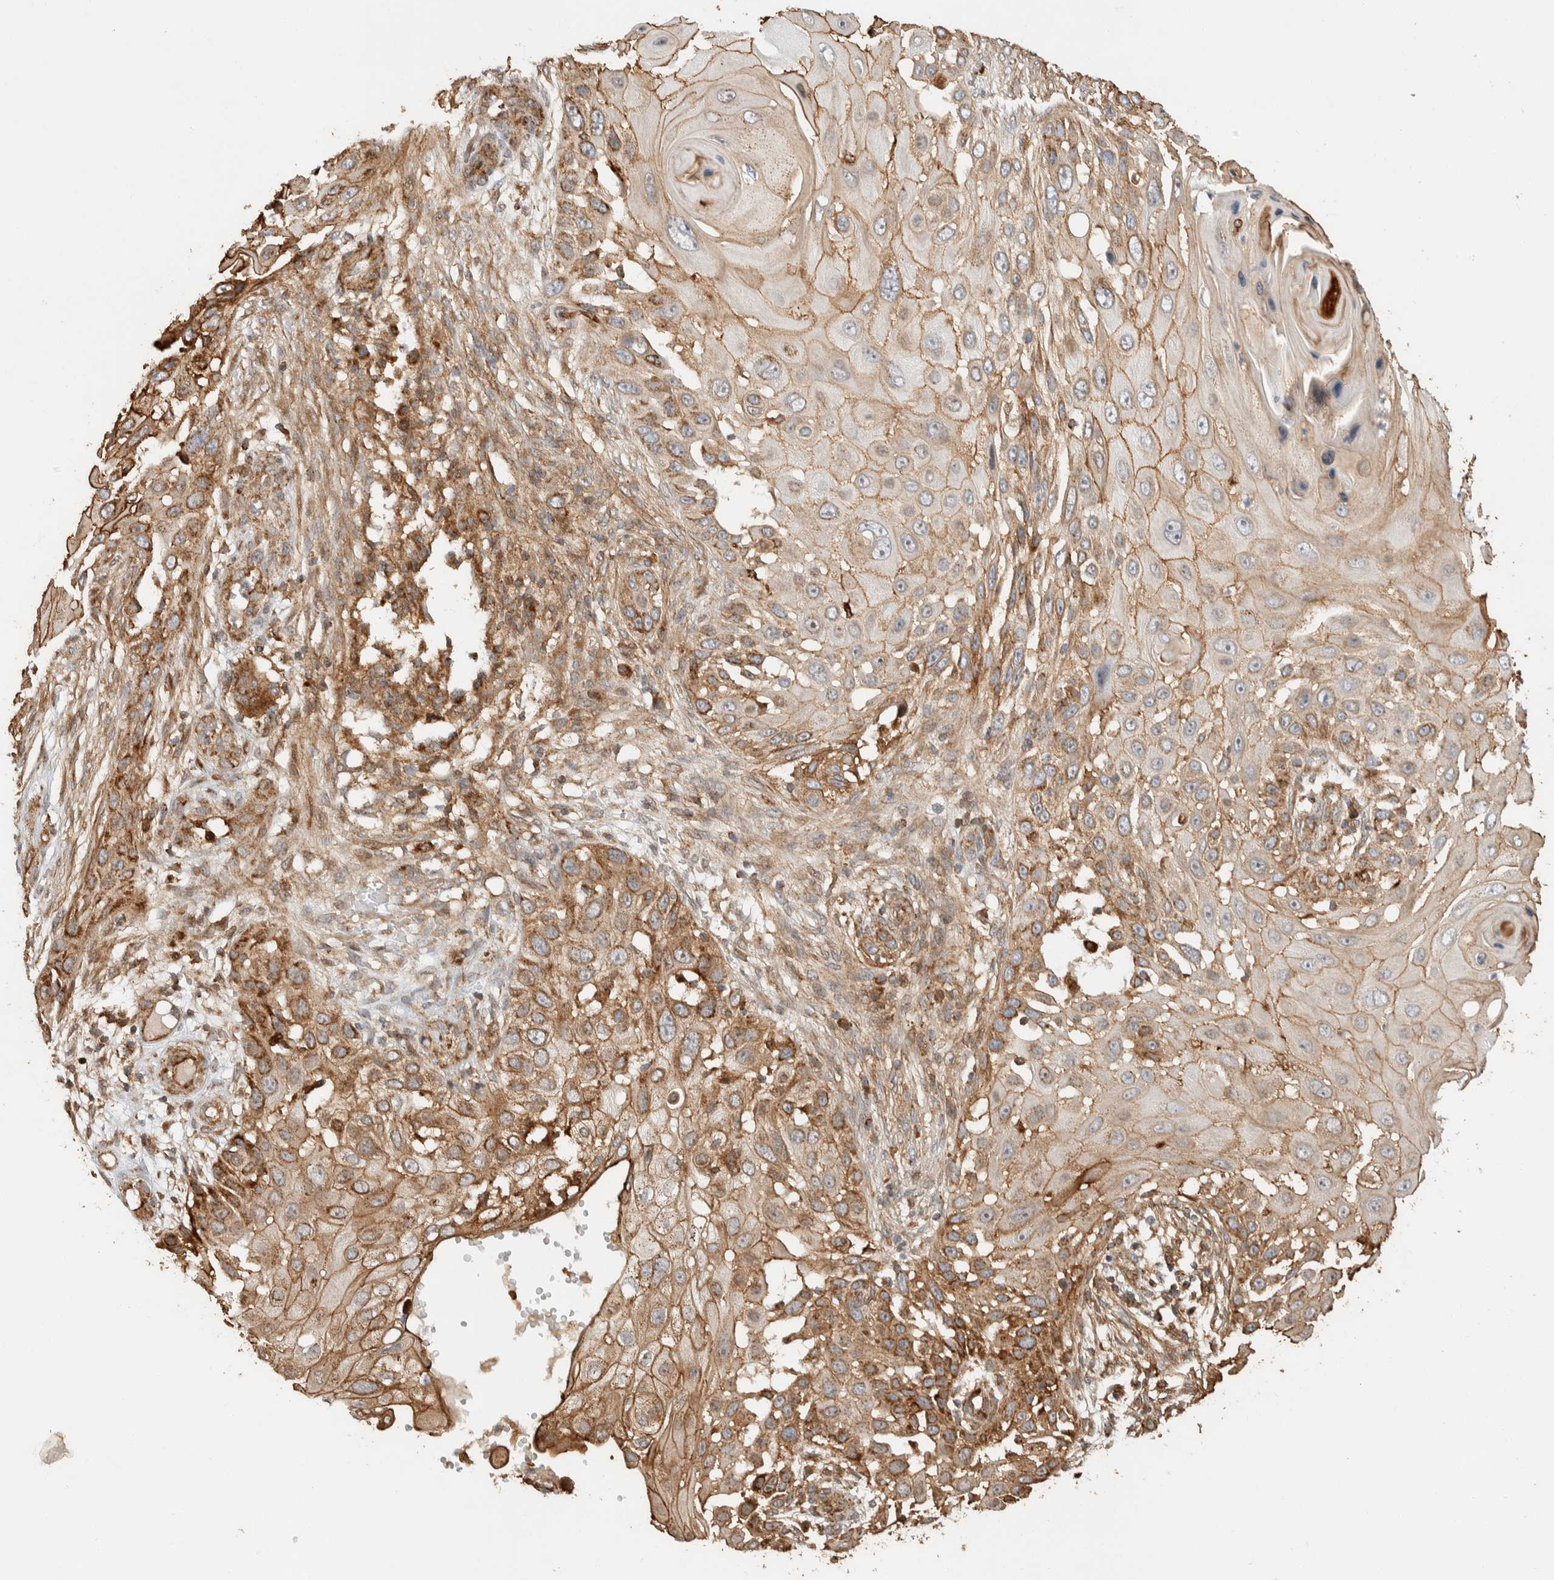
{"staining": {"intensity": "moderate", "quantity": ">75%", "location": "cytoplasmic/membranous"}, "tissue": "skin cancer", "cell_type": "Tumor cells", "image_type": "cancer", "snomed": [{"axis": "morphology", "description": "Squamous cell carcinoma, NOS"}, {"axis": "topography", "description": "Skin"}], "caption": "Moderate cytoplasmic/membranous staining is appreciated in about >75% of tumor cells in skin squamous cell carcinoma. Using DAB (brown) and hematoxylin (blue) stains, captured at high magnification using brightfield microscopy.", "gene": "KIF9", "patient": {"sex": "female", "age": 44}}